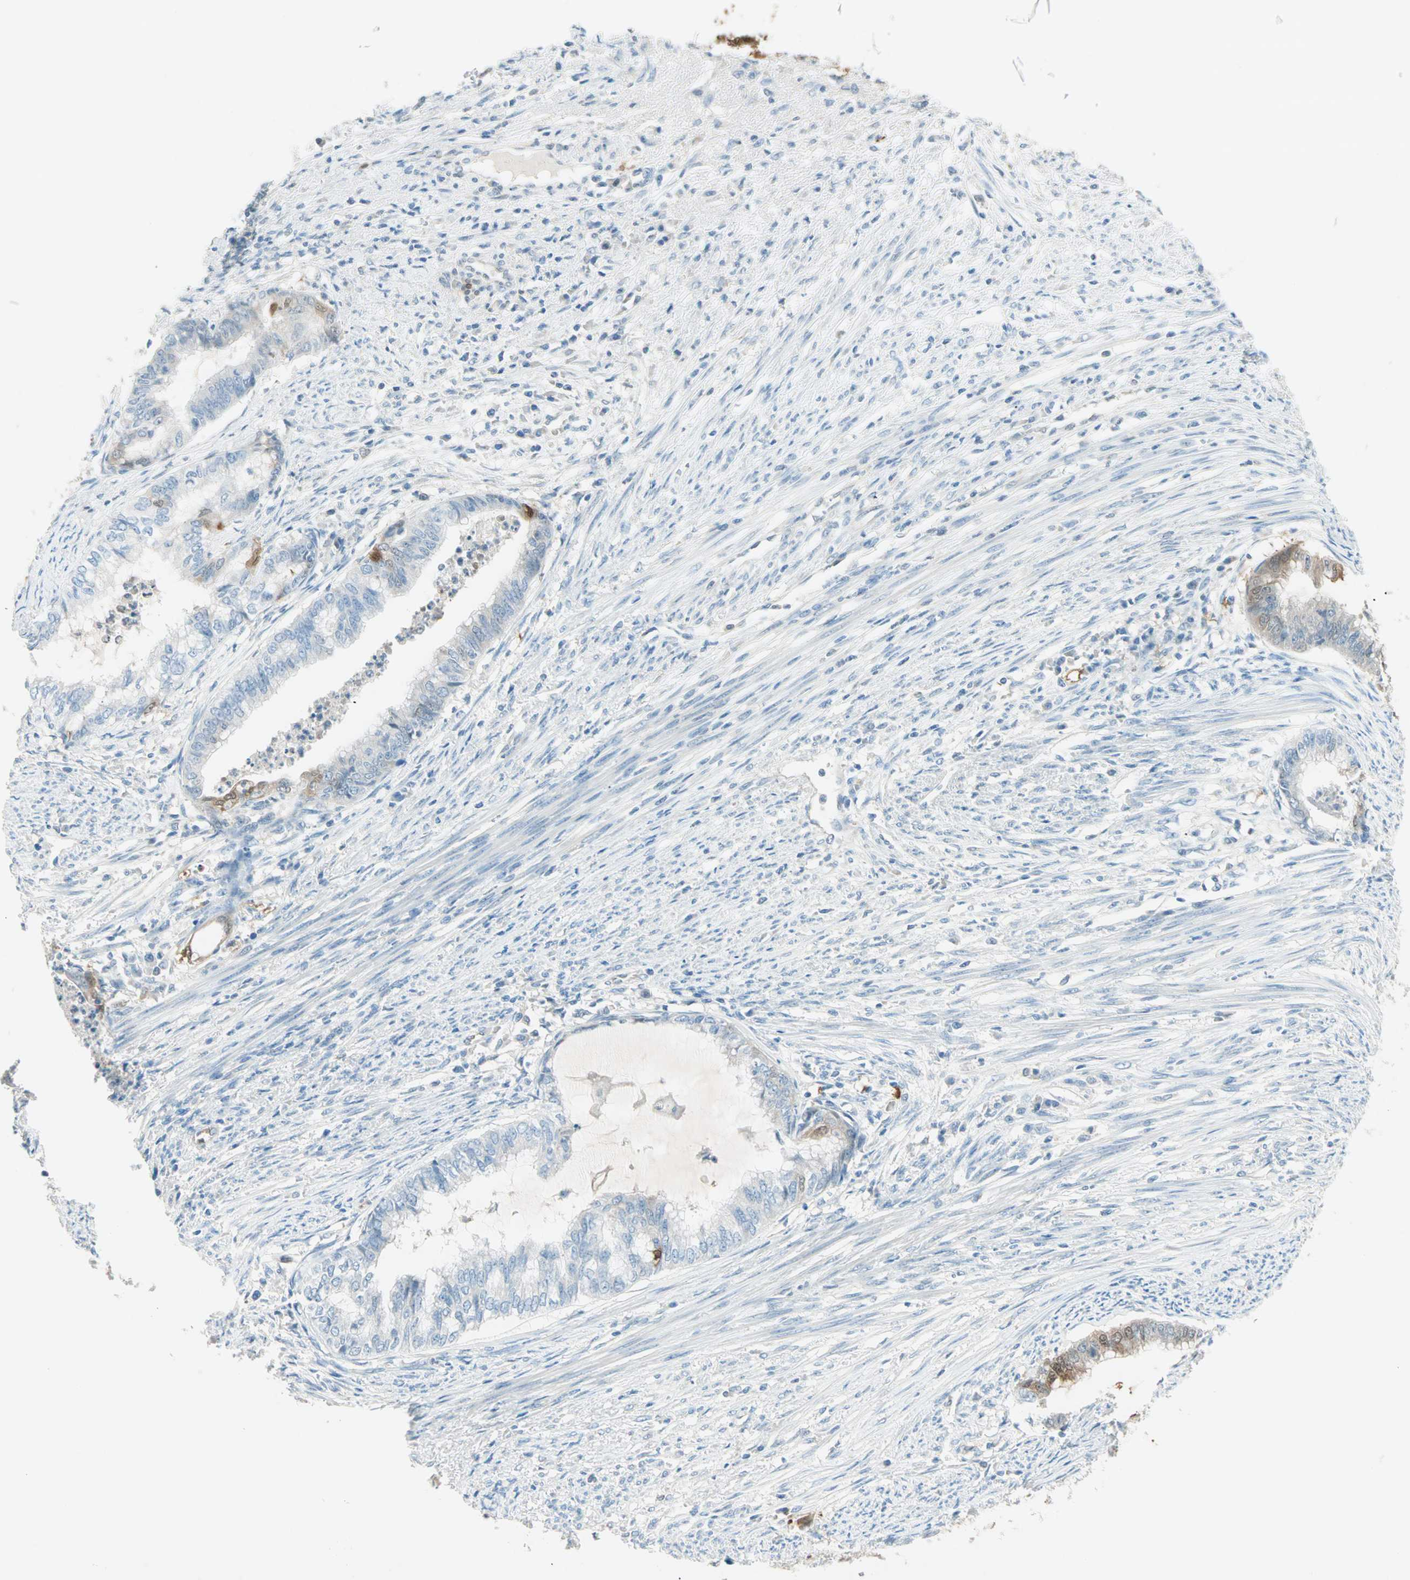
{"staining": {"intensity": "moderate", "quantity": "<25%", "location": "cytoplasmic/membranous,nuclear"}, "tissue": "endometrial cancer", "cell_type": "Tumor cells", "image_type": "cancer", "snomed": [{"axis": "morphology", "description": "Adenocarcinoma, NOS"}, {"axis": "topography", "description": "Endometrium"}], "caption": "Immunohistochemistry (IHC) of human endometrial cancer shows low levels of moderate cytoplasmic/membranous and nuclear expression in about <25% of tumor cells.", "gene": "S100A1", "patient": {"sex": "female", "age": 79}}